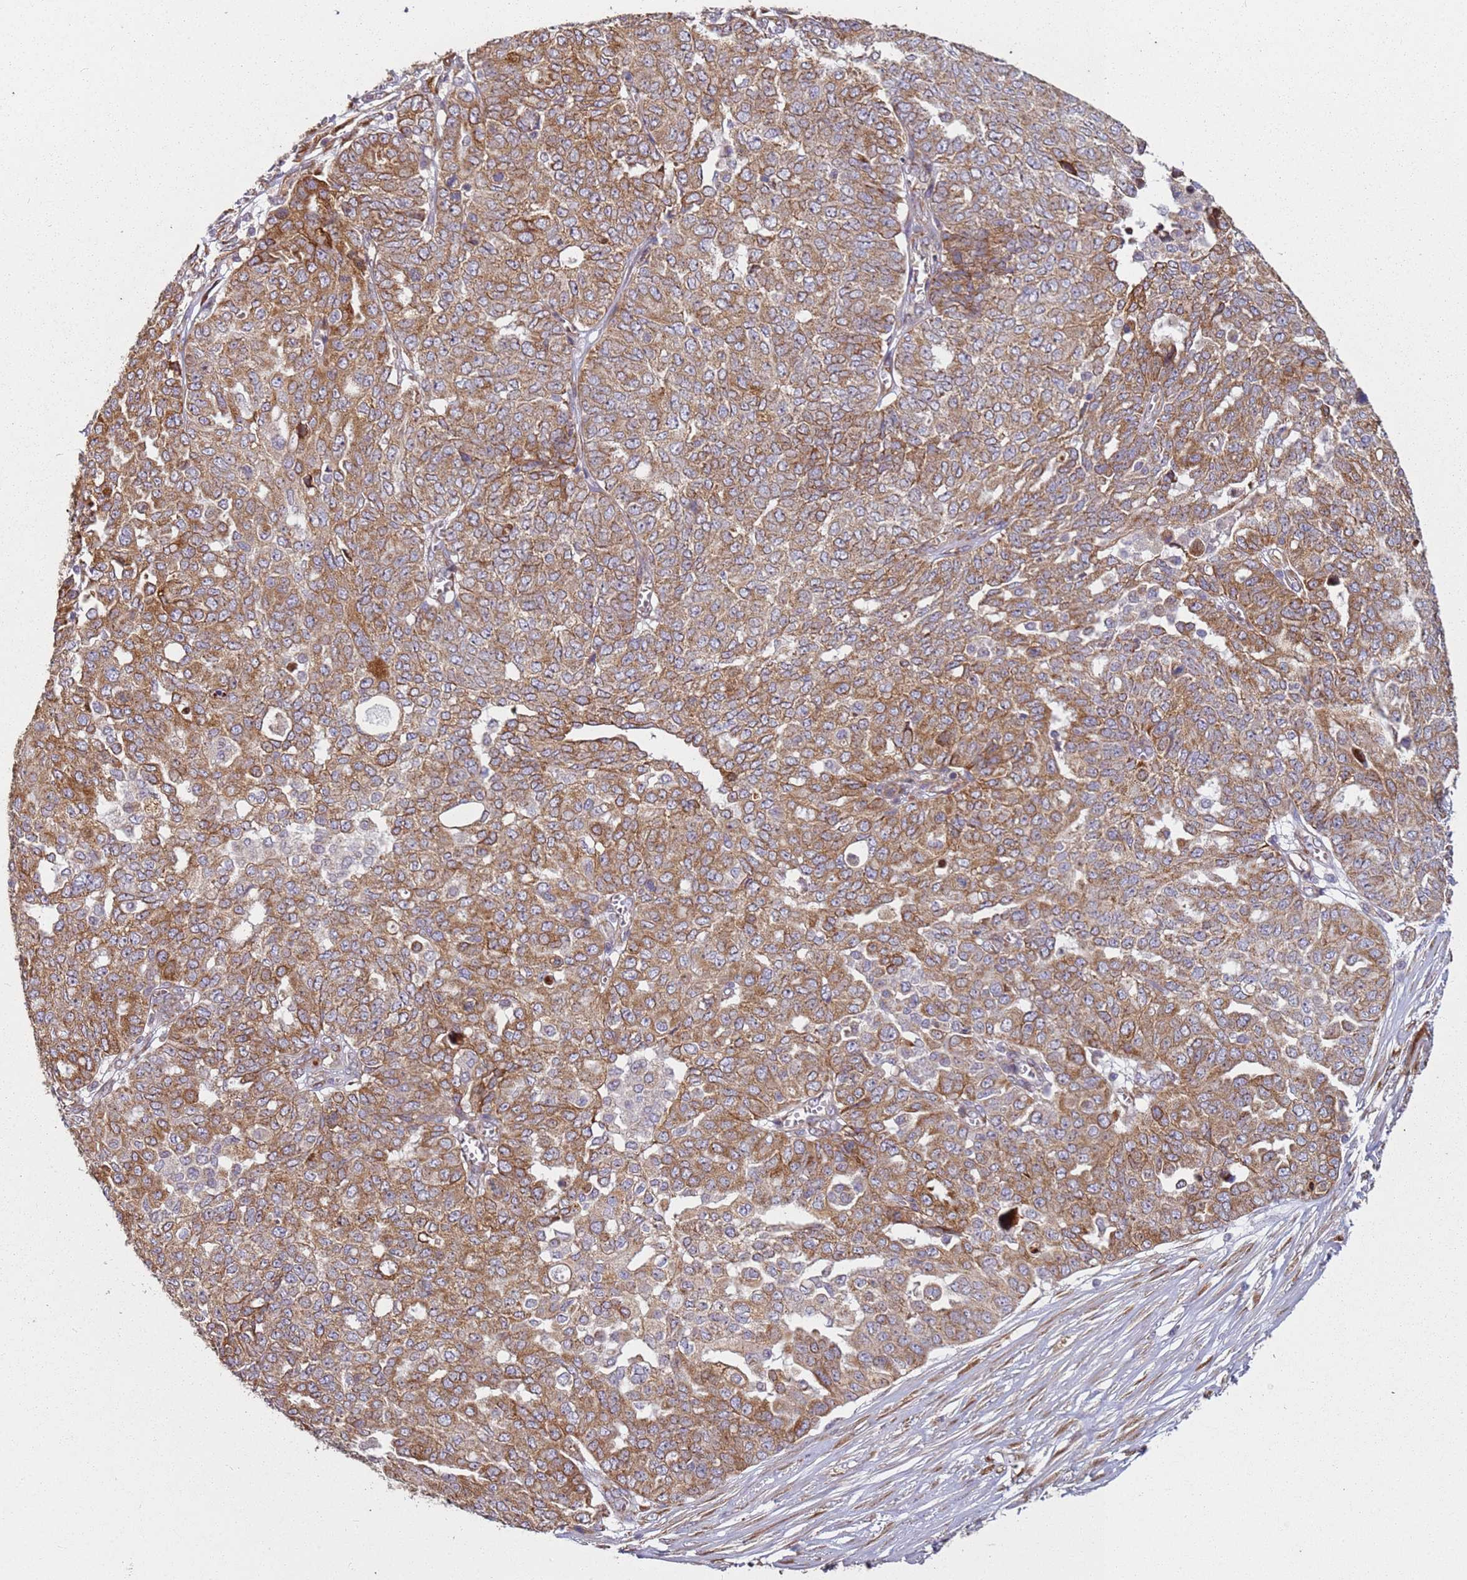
{"staining": {"intensity": "moderate", "quantity": ">75%", "location": "cytoplasmic/membranous"}, "tissue": "ovarian cancer", "cell_type": "Tumor cells", "image_type": "cancer", "snomed": [{"axis": "morphology", "description": "Cystadenocarcinoma, serous, NOS"}, {"axis": "topography", "description": "Soft tissue"}, {"axis": "topography", "description": "Ovary"}], "caption": "Ovarian cancer (serous cystadenocarcinoma) tissue shows moderate cytoplasmic/membranous positivity in about >75% of tumor cells", "gene": "ARFRP1", "patient": {"sex": "female", "age": 57}}